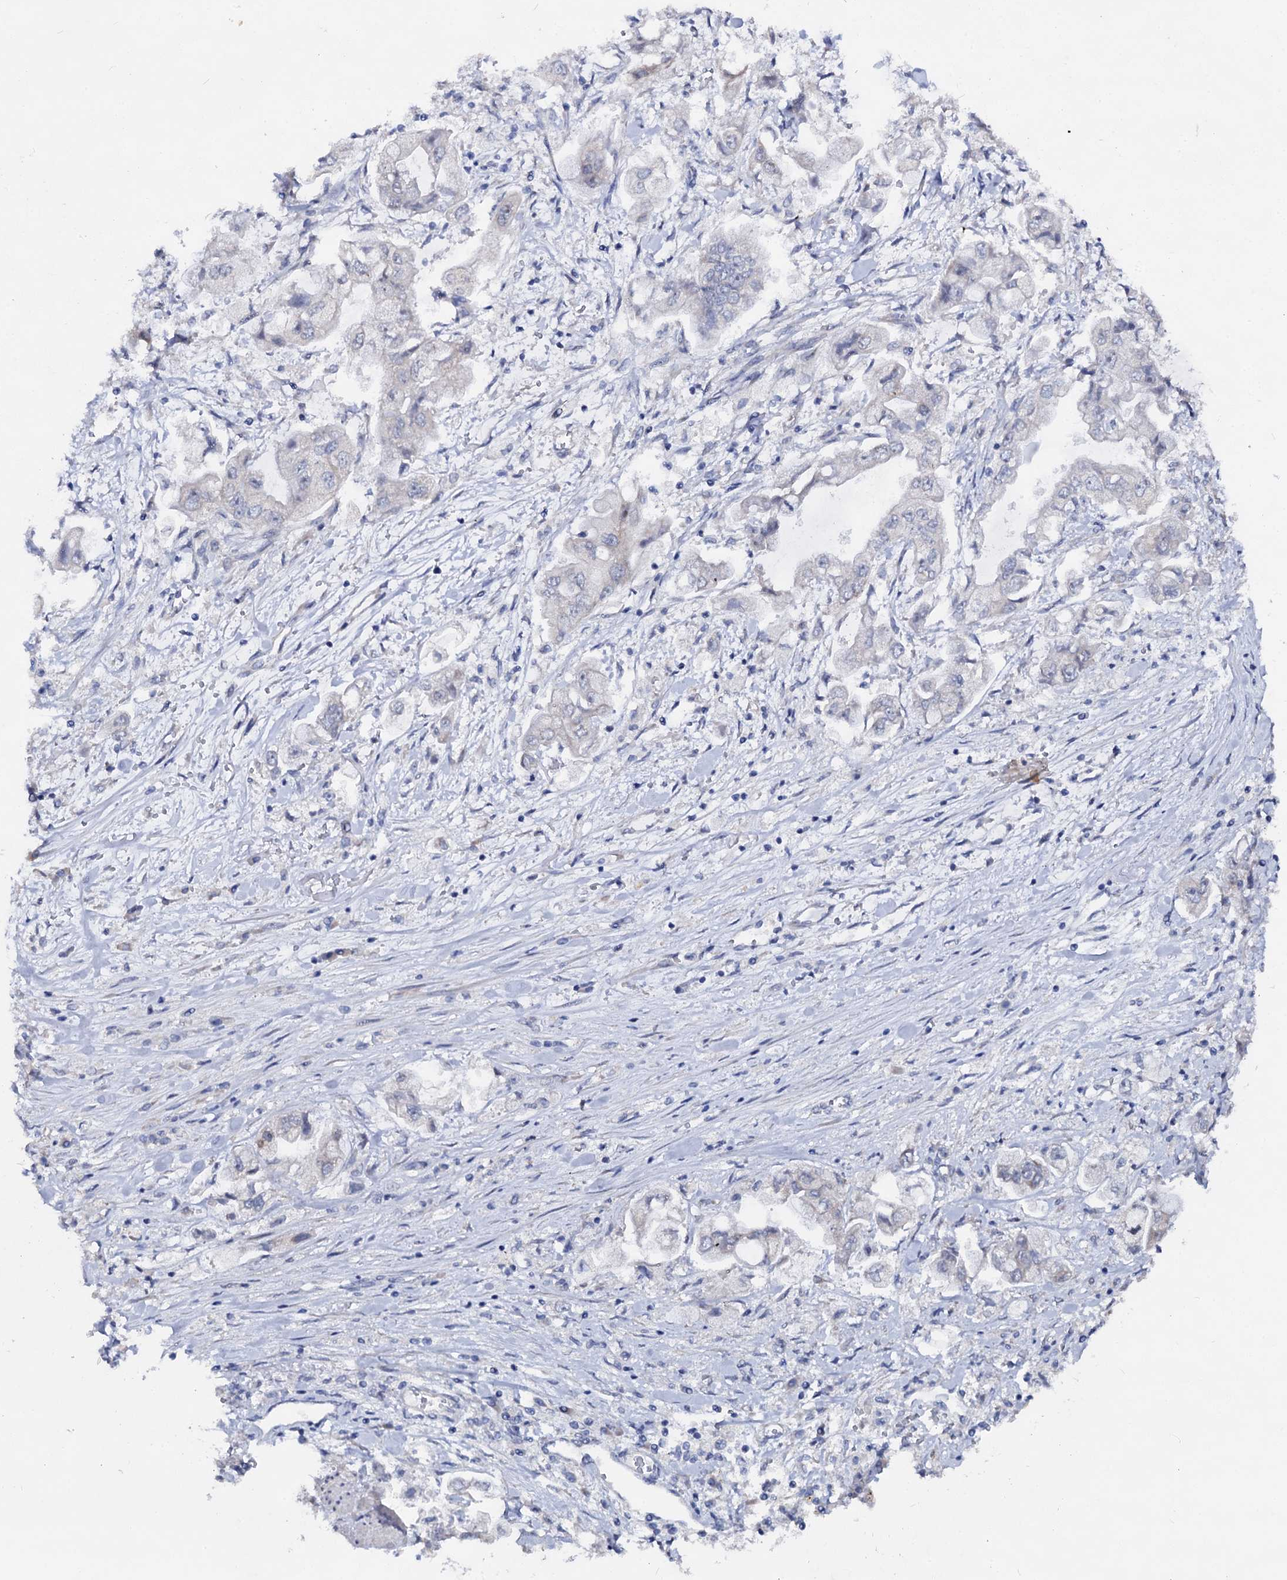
{"staining": {"intensity": "negative", "quantity": "none", "location": "none"}, "tissue": "stomach cancer", "cell_type": "Tumor cells", "image_type": "cancer", "snomed": [{"axis": "morphology", "description": "Adenocarcinoma, NOS"}, {"axis": "topography", "description": "Stomach"}], "caption": "Image shows no protein positivity in tumor cells of stomach cancer (adenocarcinoma) tissue.", "gene": "CAPRIN2", "patient": {"sex": "male", "age": 62}}